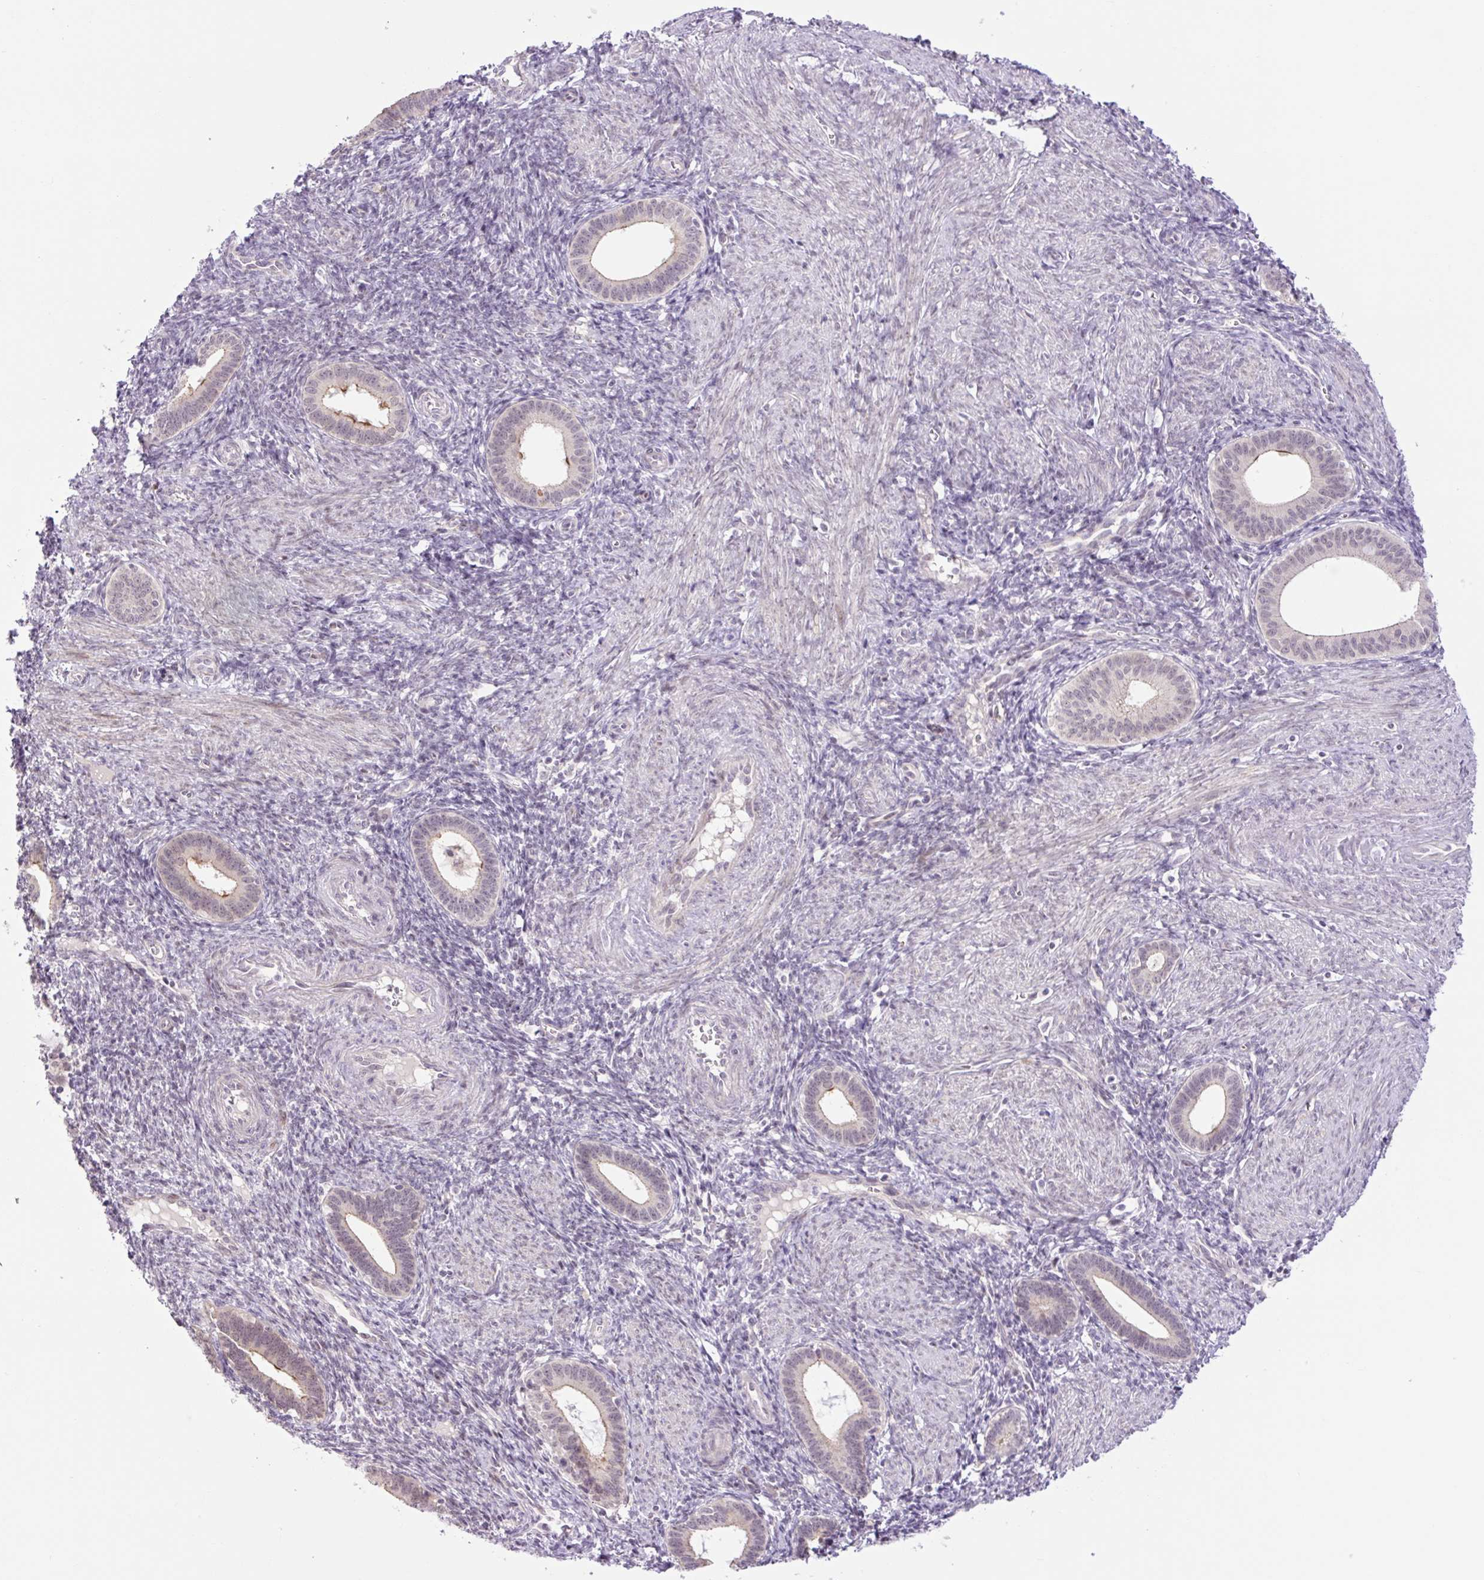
{"staining": {"intensity": "weak", "quantity": "<25%", "location": "nuclear"}, "tissue": "endometrium", "cell_type": "Cells in endometrial stroma", "image_type": "normal", "snomed": [{"axis": "morphology", "description": "Normal tissue, NOS"}, {"axis": "topography", "description": "Endometrium"}], "caption": "Protein analysis of unremarkable endometrium demonstrates no significant staining in cells in endometrial stroma.", "gene": "ICE1", "patient": {"sex": "female", "age": 41}}